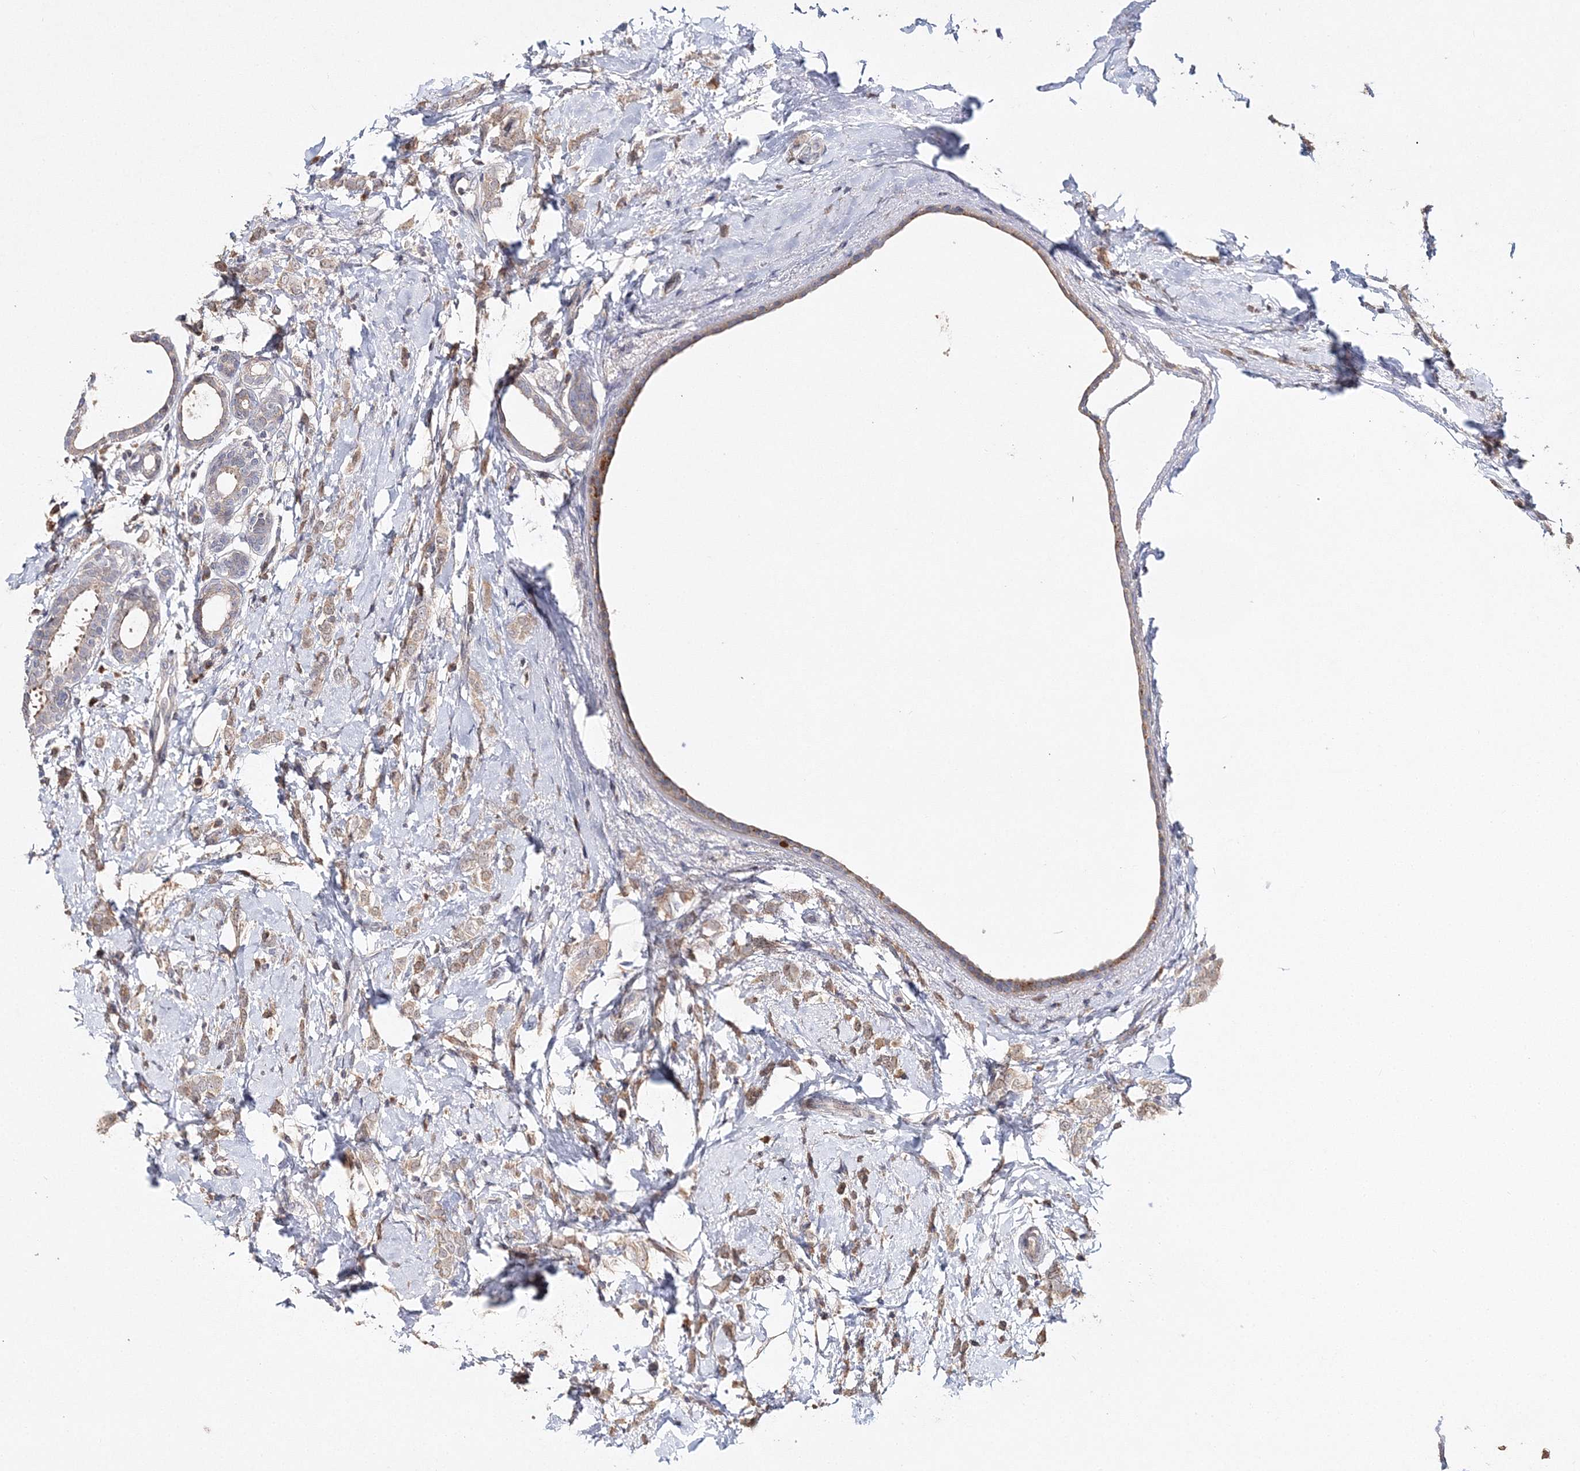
{"staining": {"intensity": "weak", "quantity": ">75%", "location": "cytoplasmic/membranous"}, "tissue": "breast cancer", "cell_type": "Tumor cells", "image_type": "cancer", "snomed": [{"axis": "morphology", "description": "Lobular carcinoma"}, {"axis": "topography", "description": "Breast"}], "caption": "Breast lobular carcinoma was stained to show a protein in brown. There is low levels of weak cytoplasmic/membranous positivity in approximately >75% of tumor cells.", "gene": "GJB5", "patient": {"sex": "female", "age": 47}}